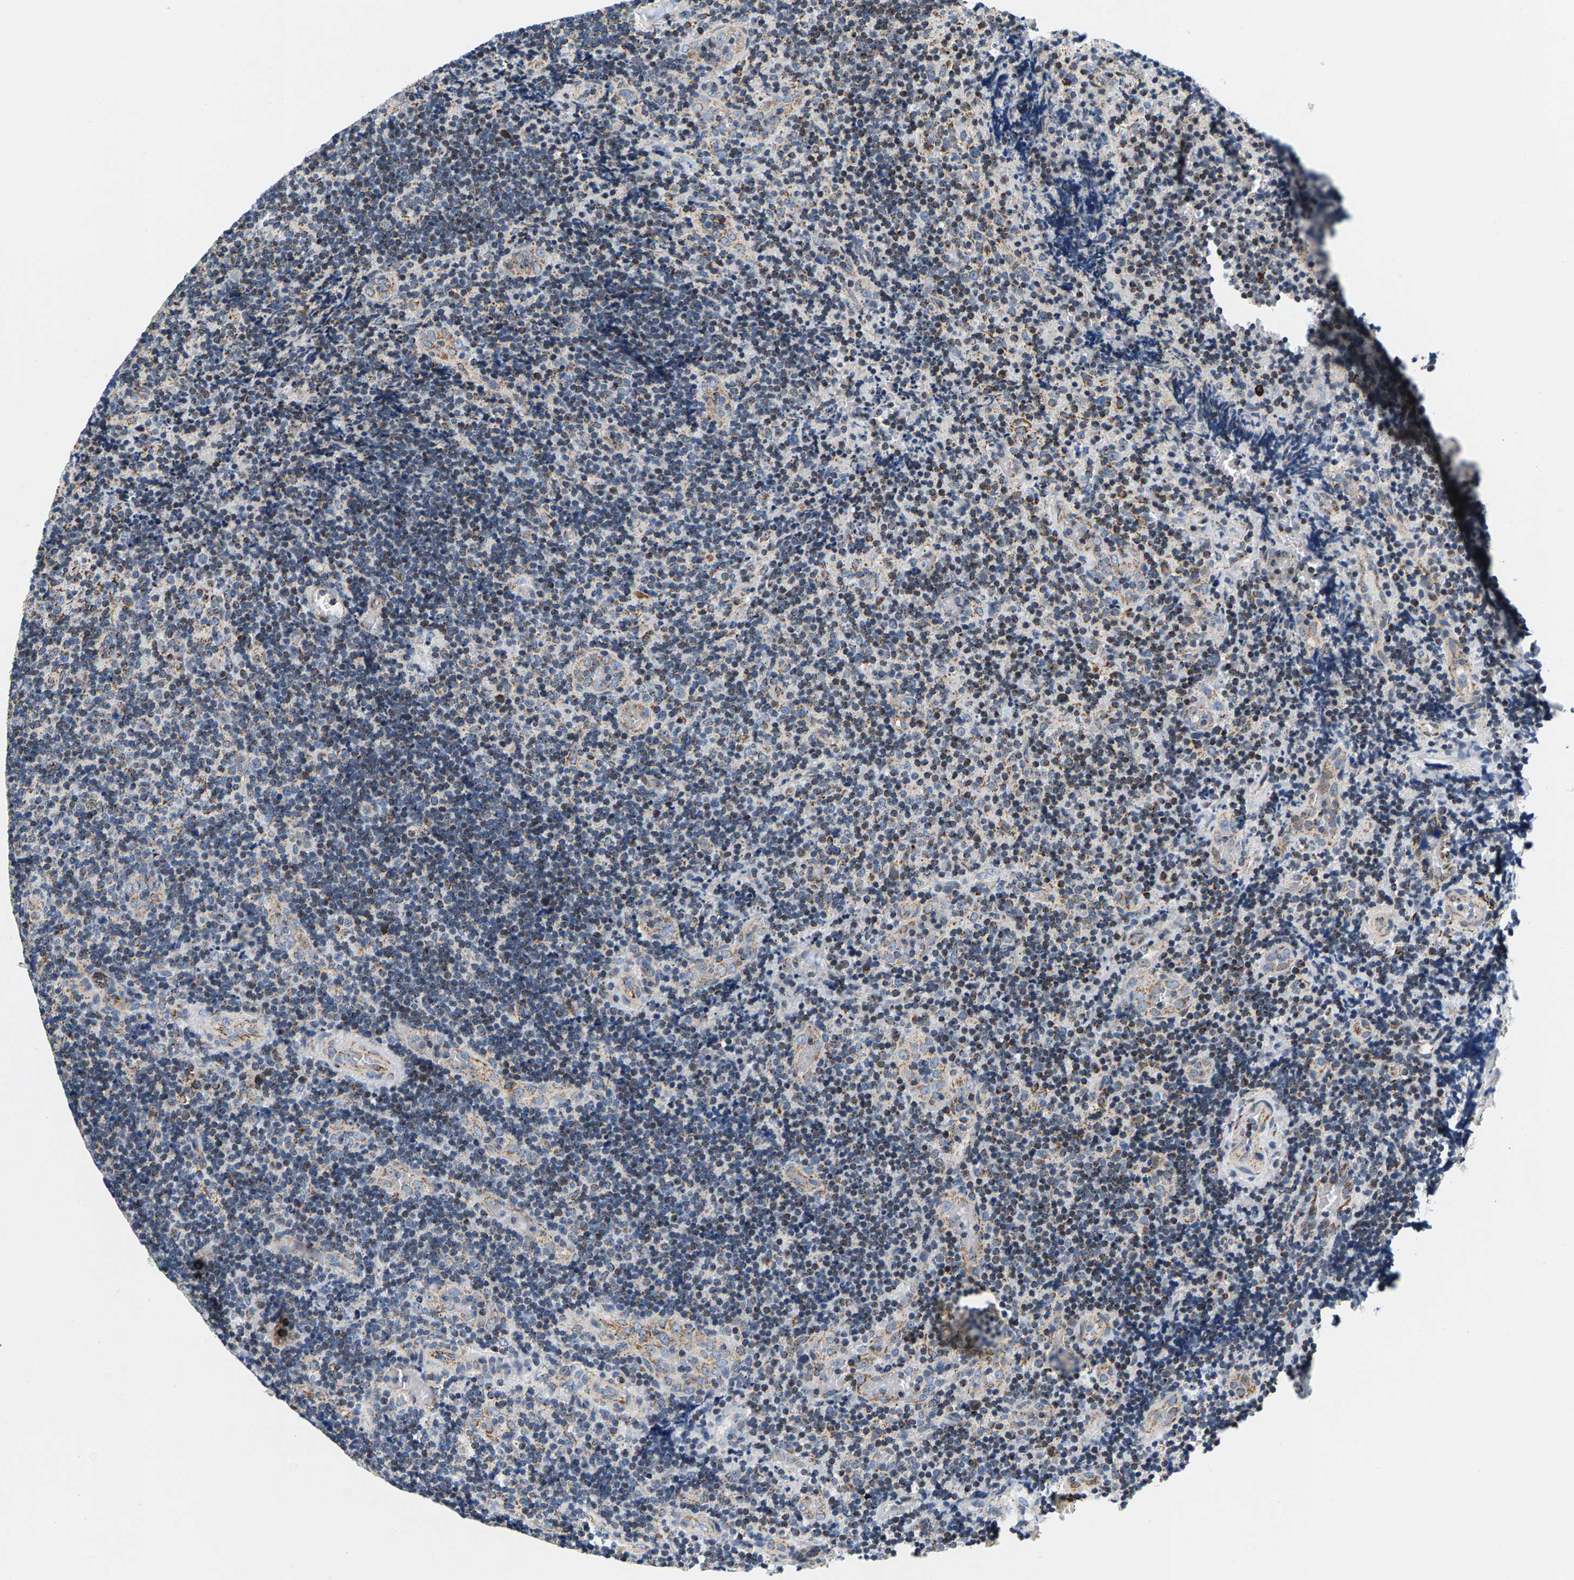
{"staining": {"intensity": "moderate", "quantity": "<25%", "location": "cytoplasmic/membranous"}, "tissue": "lymphoma", "cell_type": "Tumor cells", "image_type": "cancer", "snomed": [{"axis": "morphology", "description": "Malignant lymphoma, non-Hodgkin's type, High grade"}, {"axis": "topography", "description": "Tonsil"}], "caption": "Malignant lymphoma, non-Hodgkin's type (high-grade) tissue shows moderate cytoplasmic/membranous positivity in about <25% of tumor cells, visualized by immunohistochemistry.", "gene": "PDE1A", "patient": {"sex": "female", "age": 36}}